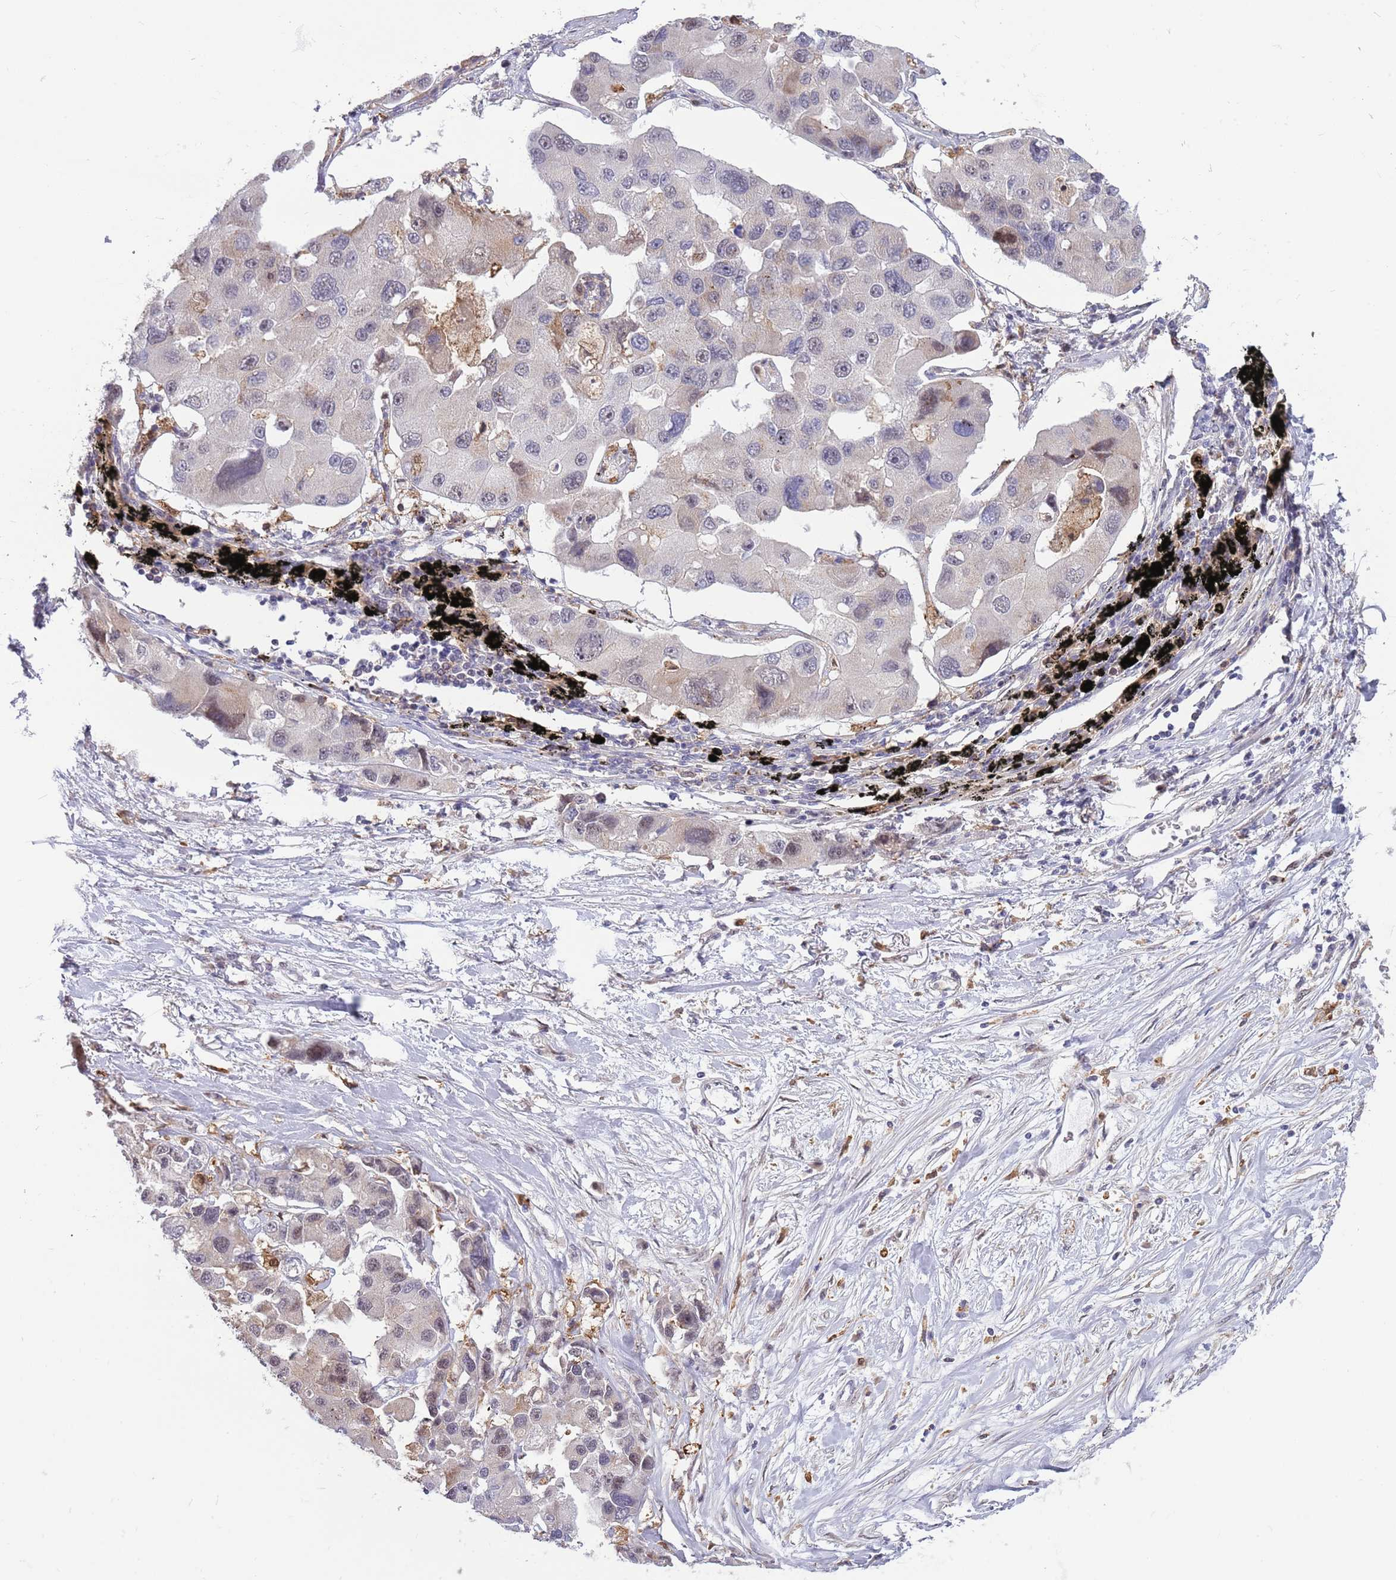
{"staining": {"intensity": "negative", "quantity": "none", "location": "none"}, "tissue": "lung cancer", "cell_type": "Tumor cells", "image_type": "cancer", "snomed": [{"axis": "morphology", "description": "Adenocarcinoma, NOS"}, {"axis": "topography", "description": "Lung"}], "caption": "High magnification brightfield microscopy of adenocarcinoma (lung) stained with DAB (brown) and counterstained with hematoxylin (blue): tumor cells show no significant expression.", "gene": "CCNJL", "patient": {"sex": "female", "age": 54}}